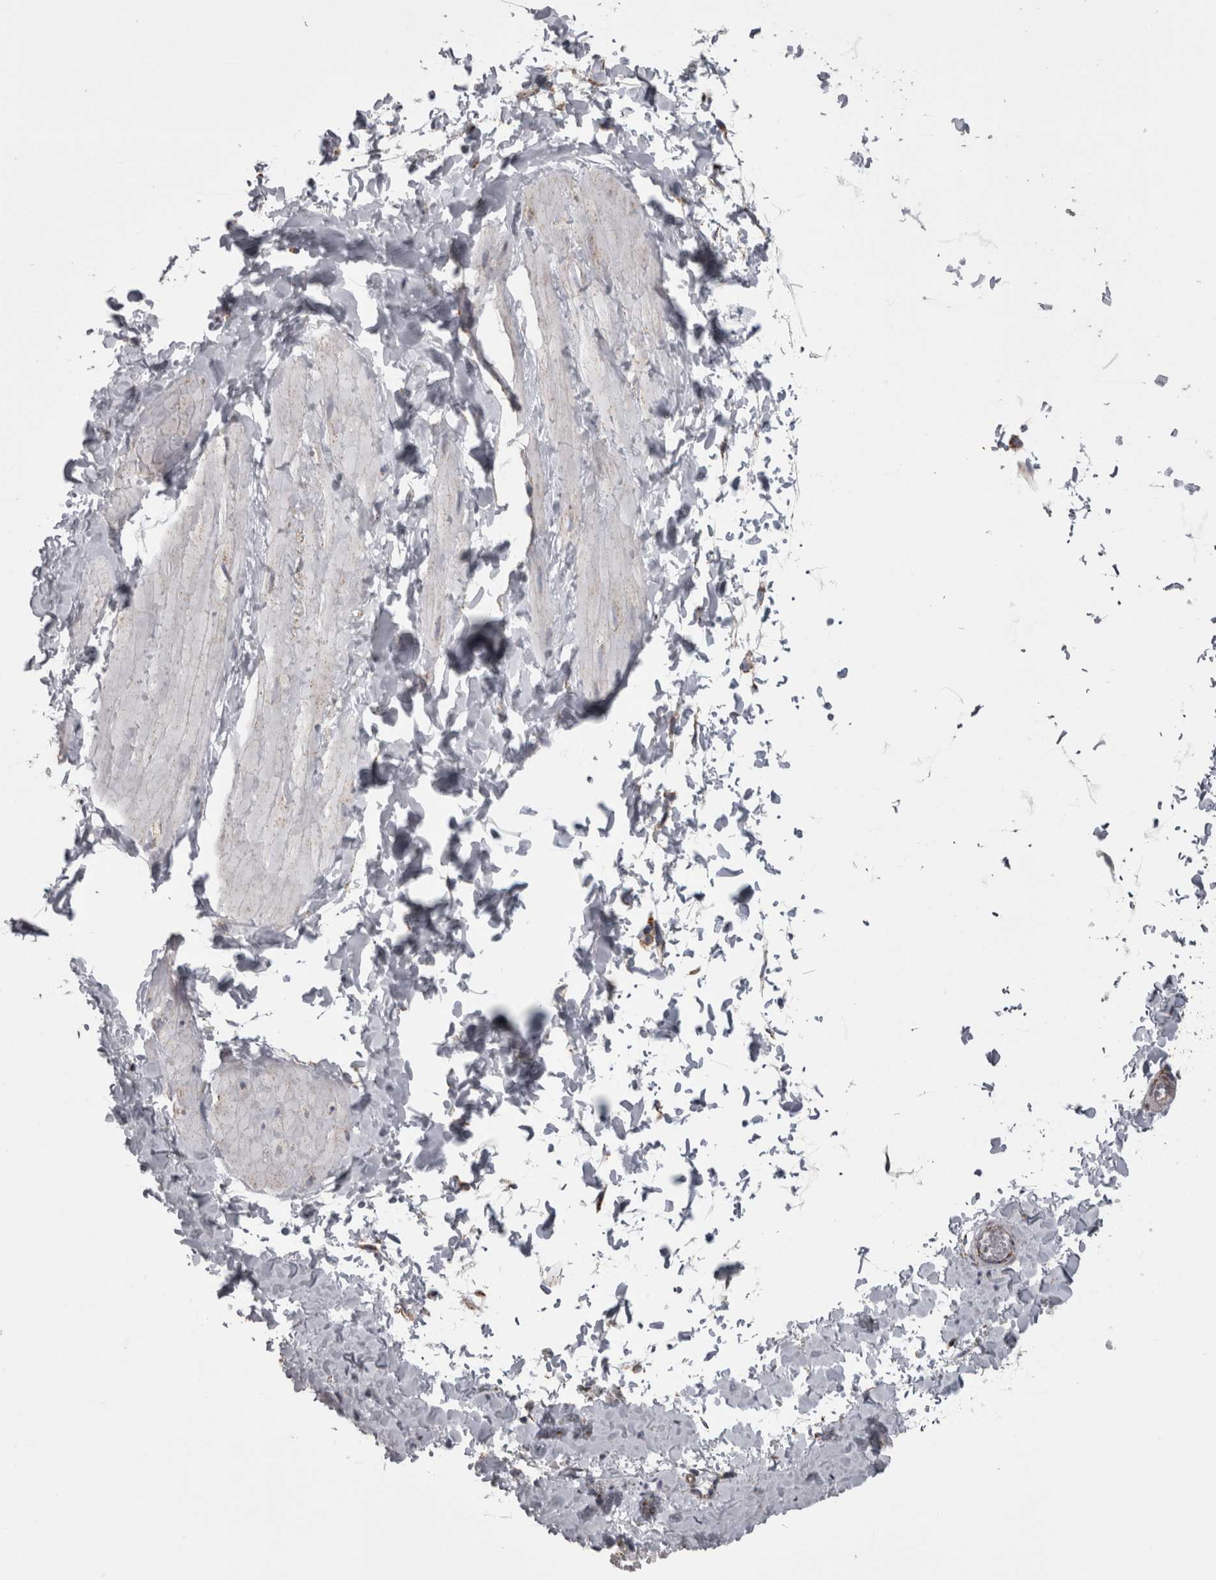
{"staining": {"intensity": "weak", "quantity": ">75%", "location": "cytoplasmic/membranous"}, "tissue": "adipose tissue", "cell_type": "Adipocytes", "image_type": "normal", "snomed": [{"axis": "morphology", "description": "Normal tissue, NOS"}, {"axis": "topography", "description": "Adipose tissue"}, {"axis": "topography", "description": "Vascular tissue"}, {"axis": "topography", "description": "Peripheral nerve tissue"}], "caption": "Adipose tissue stained for a protein (brown) demonstrates weak cytoplasmic/membranous positive staining in about >75% of adipocytes.", "gene": "MDH2", "patient": {"sex": "male", "age": 25}}